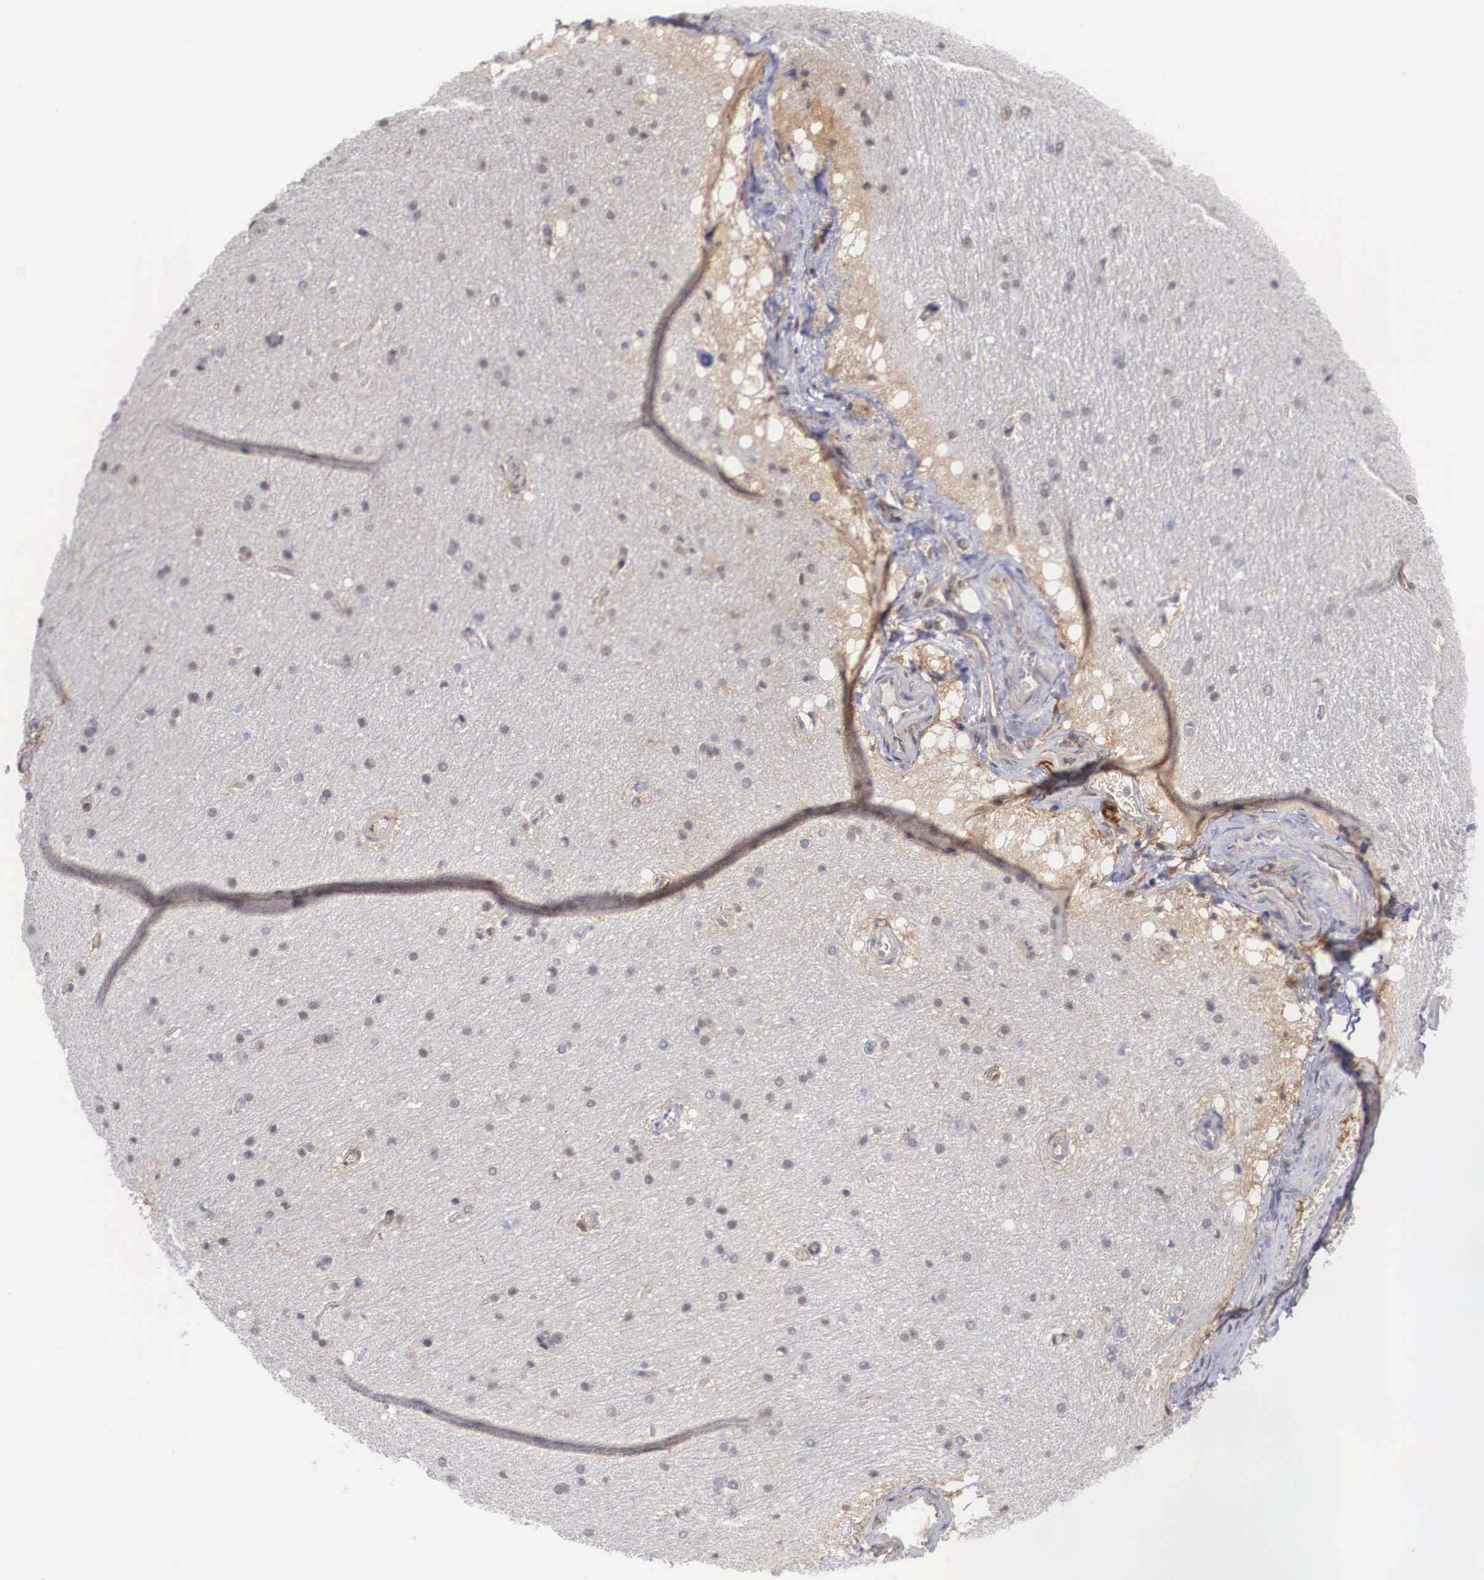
{"staining": {"intensity": "weak", "quantity": "25%-75%", "location": "cytoplasmic/membranous"}, "tissue": "cerebral cortex", "cell_type": "Endothelial cells", "image_type": "normal", "snomed": [{"axis": "morphology", "description": "Normal tissue, NOS"}, {"axis": "topography", "description": "Cerebral cortex"}, {"axis": "topography", "description": "Hippocampus"}], "caption": "IHC image of normal cerebral cortex stained for a protein (brown), which demonstrates low levels of weak cytoplasmic/membranous expression in about 25%-75% of endothelial cells.", "gene": "NR4A2", "patient": {"sex": "female", "age": 19}}